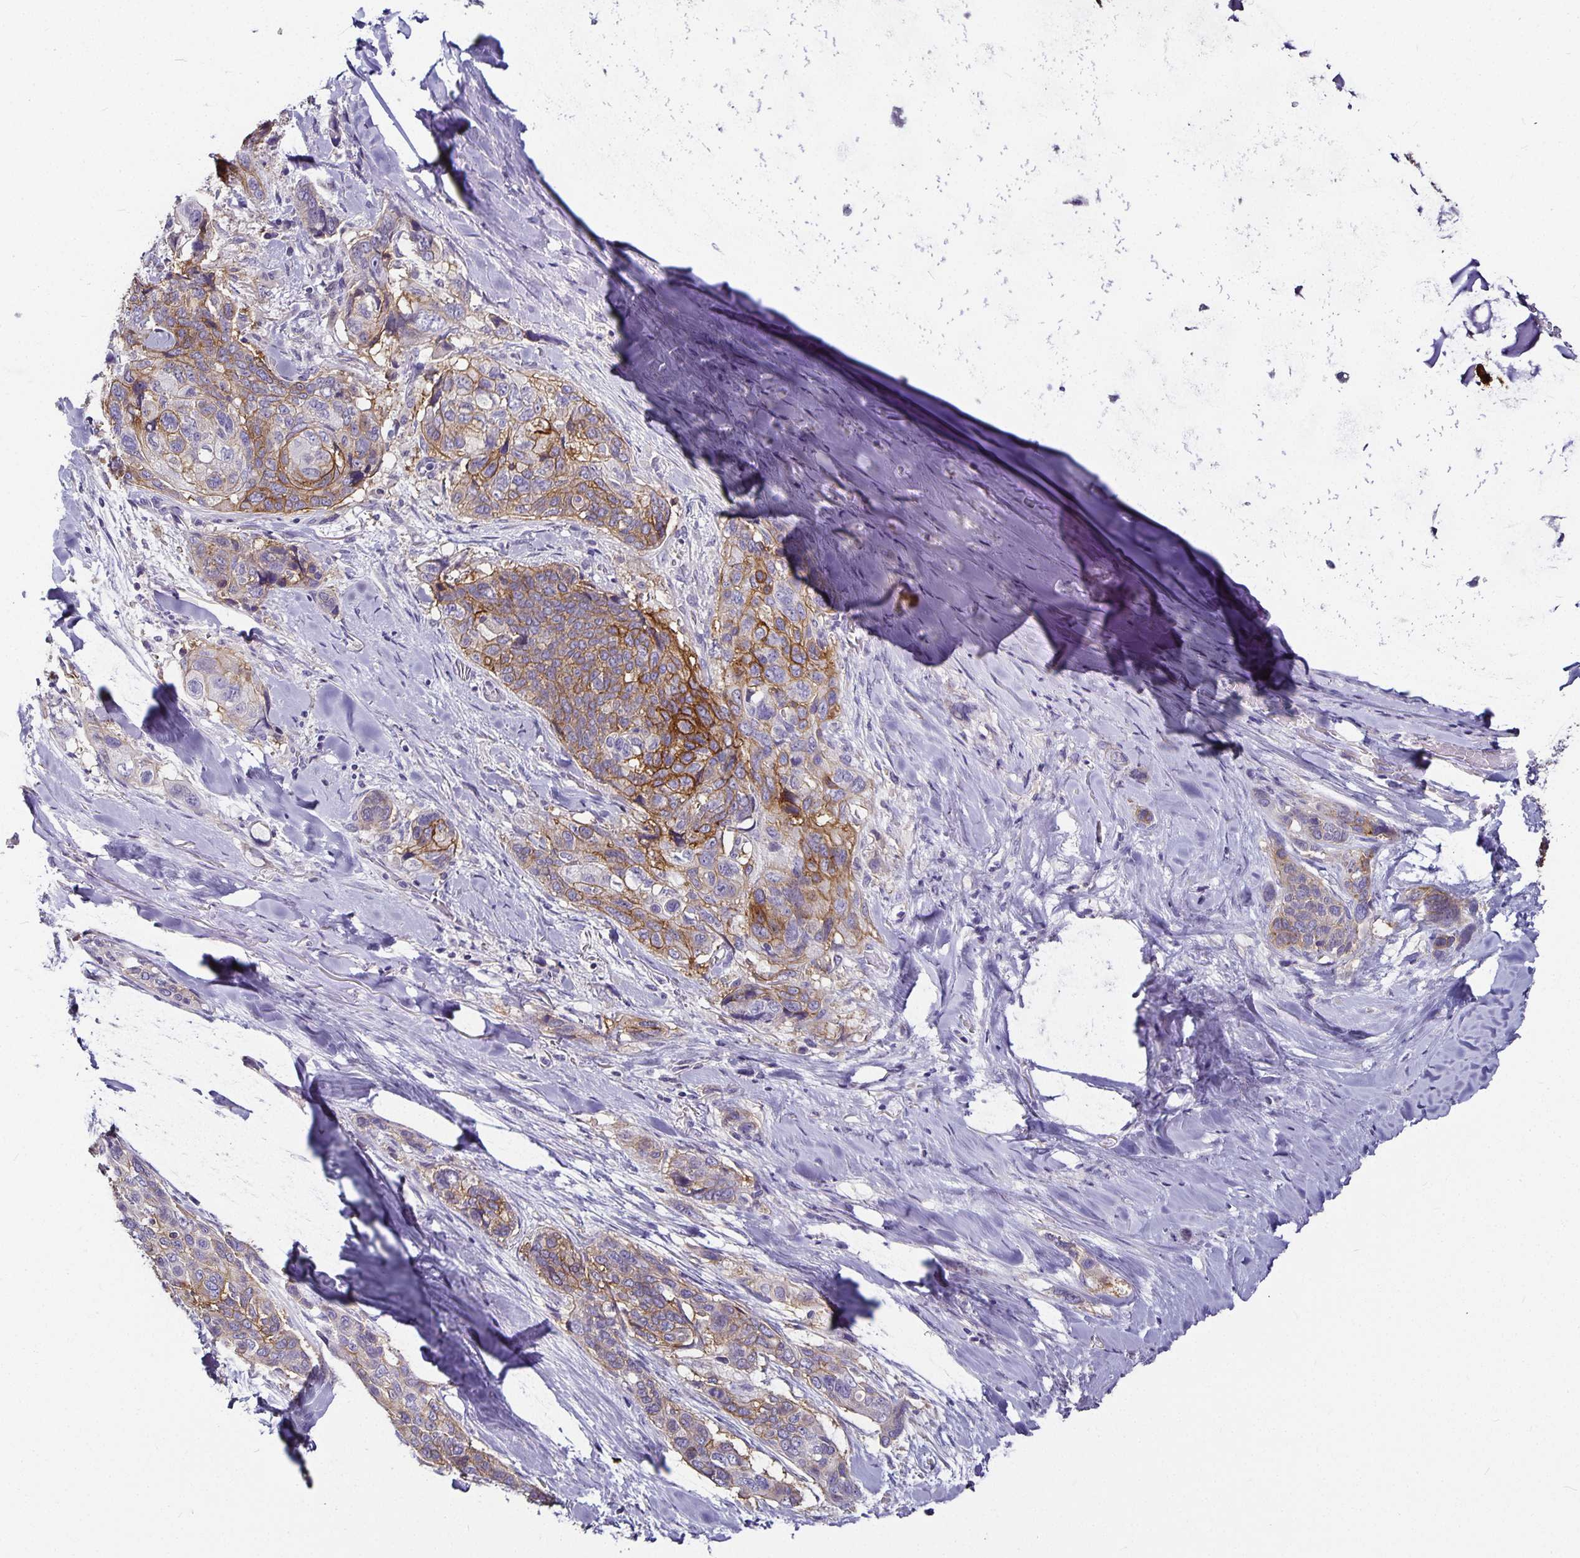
{"staining": {"intensity": "moderate", "quantity": "25%-75%", "location": "cytoplasmic/membranous"}, "tissue": "lung cancer", "cell_type": "Tumor cells", "image_type": "cancer", "snomed": [{"axis": "morphology", "description": "Squamous cell carcinoma, NOS"}, {"axis": "morphology", "description": "Squamous cell carcinoma, metastatic, NOS"}, {"axis": "topography", "description": "Lymph node"}, {"axis": "topography", "description": "Lung"}], "caption": "An image showing moderate cytoplasmic/membranous positivity in about 25%-75% of tumor cells in lung cancer (metastatic squamous cell carcinoma), as visualized by brown immunohistochemical staining.", "gene": "CA12", "patient": {"sex": "male", "age": 41}}